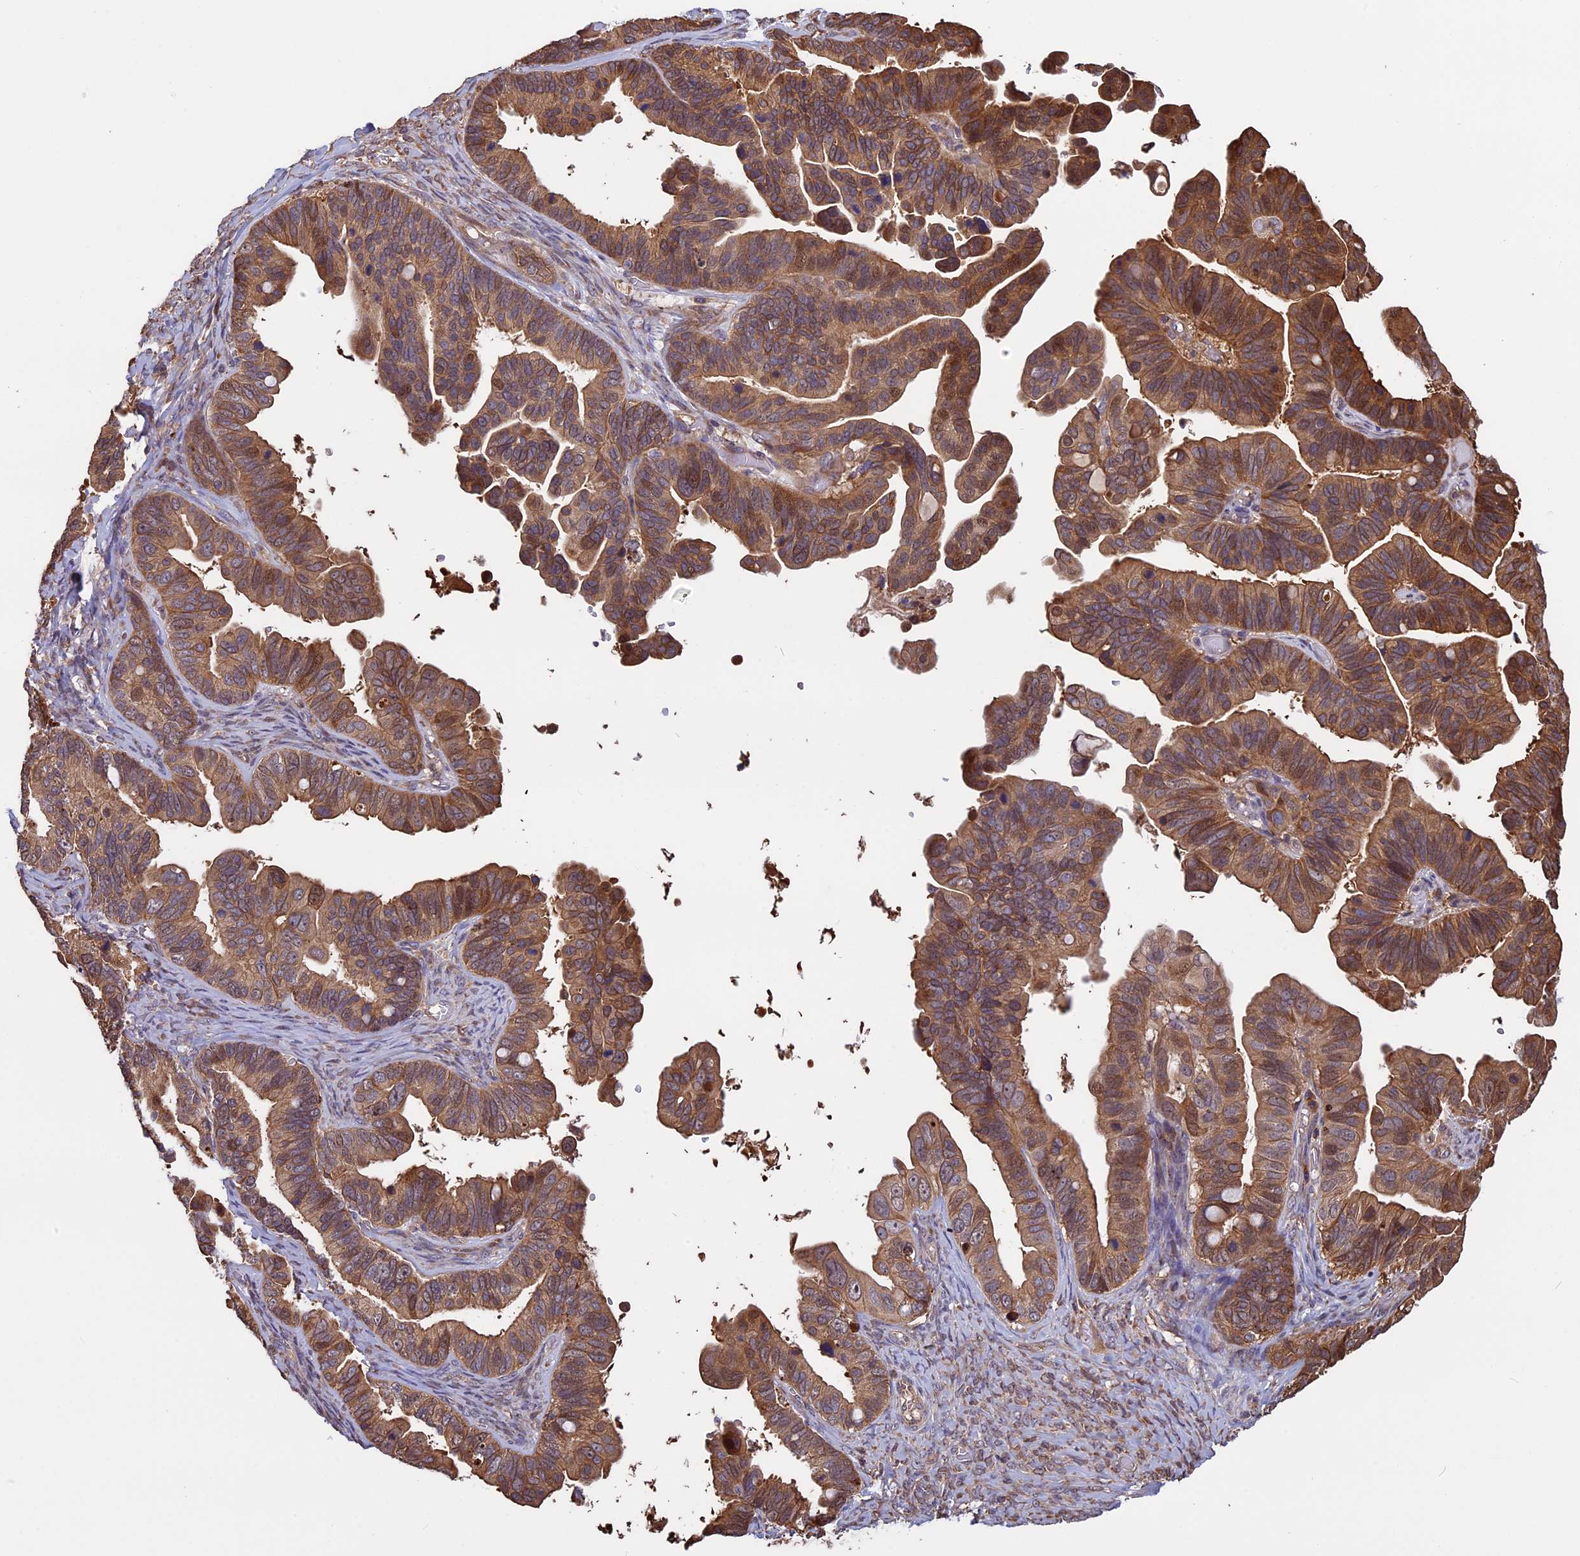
{"staining": {"intensity": "moderate", "quantity": ">75%", "location": "cytoplasmic/membranous"}, "tissue": "ovarian cancer", "cell_type": "Tumor cells", "image_type": "cancer", "snomed": [{"axis": "morphology", "description": "Cystadenocarcinoma, serous, NOS"}, {"axis": "topography", "description": "Ovary"}], "caption": "Moderate cytoplasmic/membranous protein staining is identified in approximately >75% of tumor cells in serous cystadenocarcinoma (ovarian). The protein is stained brown, and the nuclei are stained in blue (DAB IHC with brightfield microscopy, high magnification).", "gene": "VWA3A", "patient": {"sex": "female", "age": 56}}